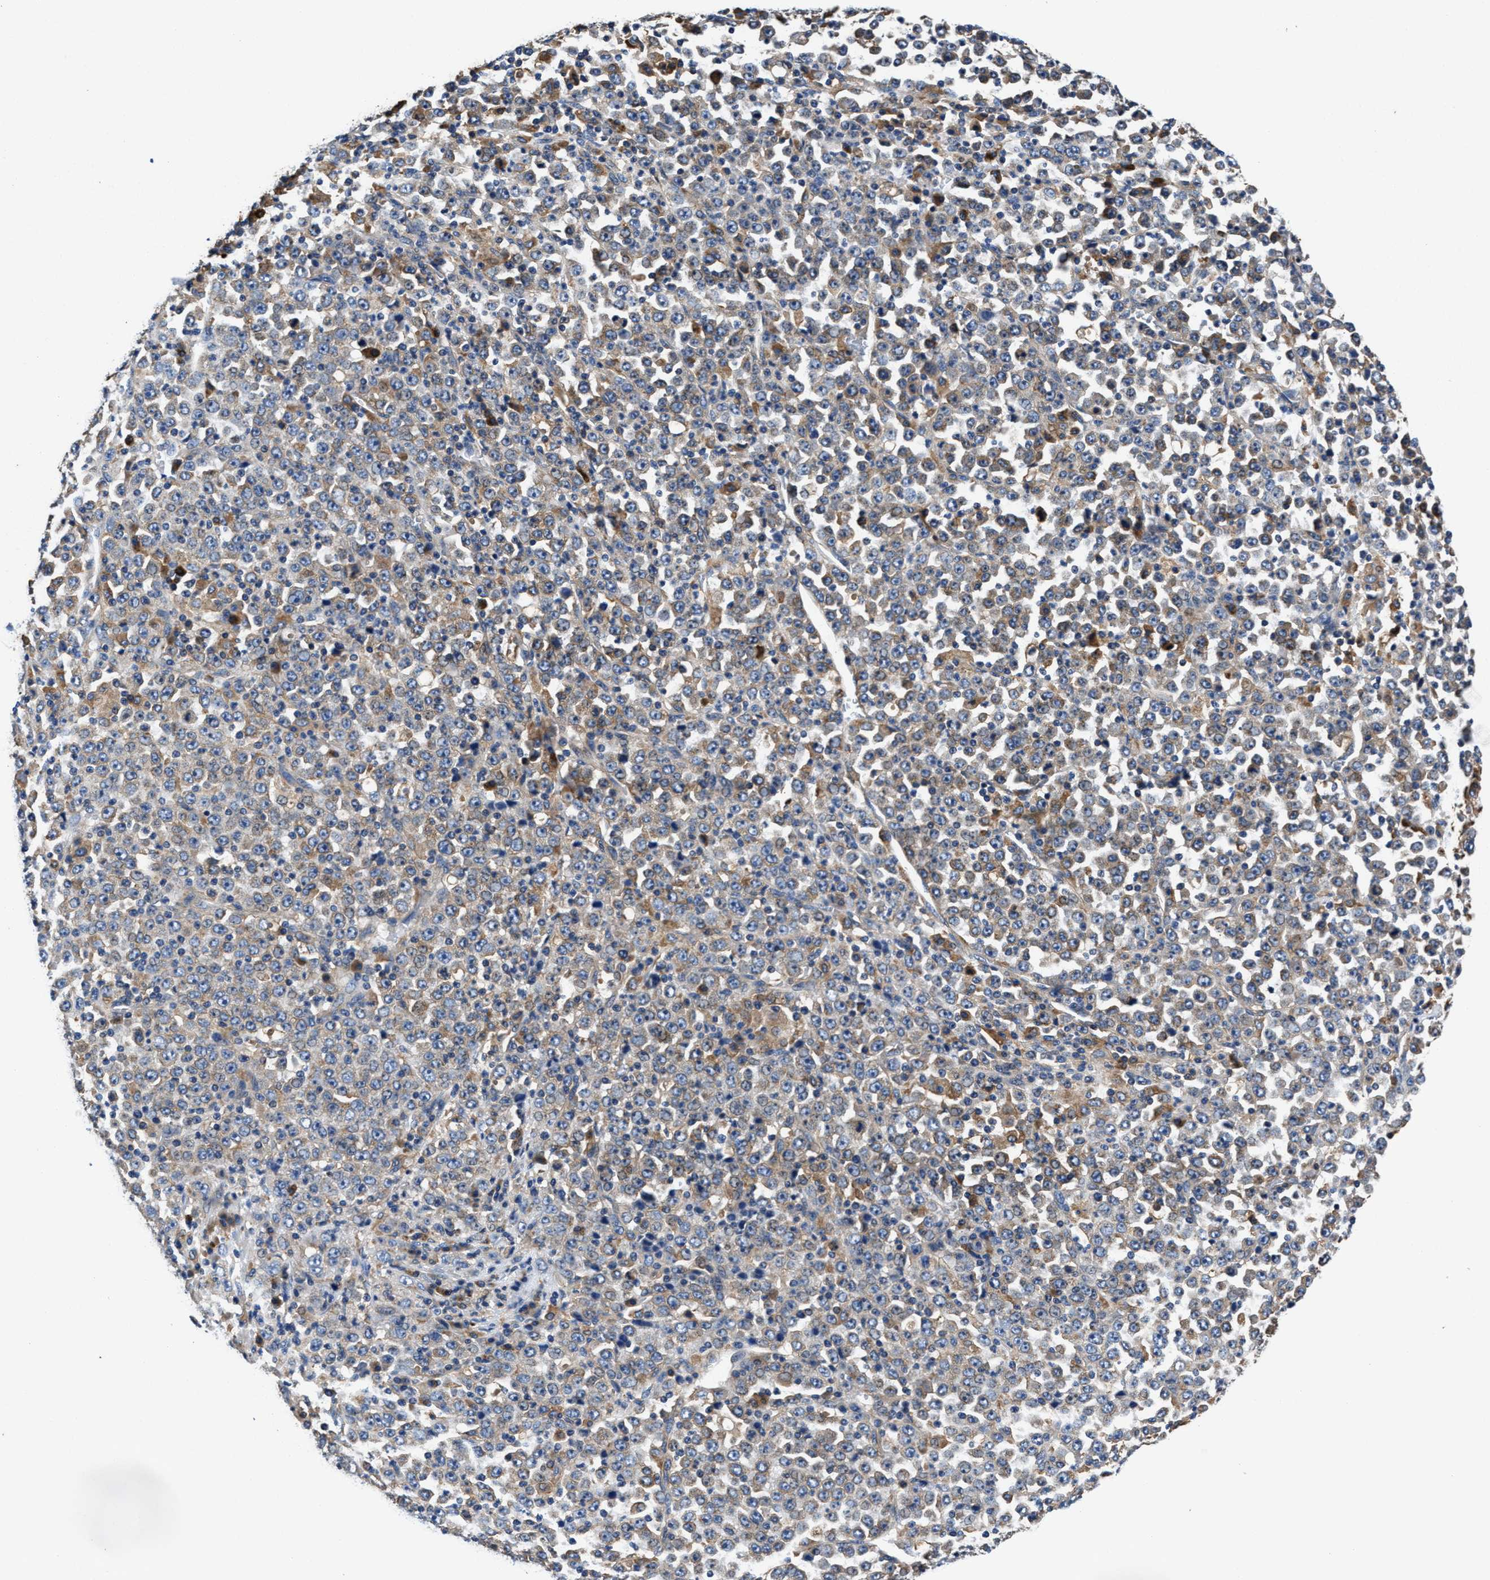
{"staining": {"intensity": "weak", "quantity": "<25%", "location": "cytoplasmic/membranous"}, "tissue": "stomach cancer", "cell_type": "Tumor cells", "image_type": "cancer", "snomed": [{"axis": "morphology", "description": "Normal tissue, NOS"}, {"axis": "morphology", "description": "Adenocarcinoma, NOS"}, {"axis": "topography", "description": "Stomach, upper"}, {"axis": "topography", "description": "Stomach"}], "caption": "Immunohistochemical staining of adenocarcinoma (stomach) shows no significant positivity in tumor cells.", "gene": "PPP1R9B", "patient": {"sex": "male", "age": 59}}